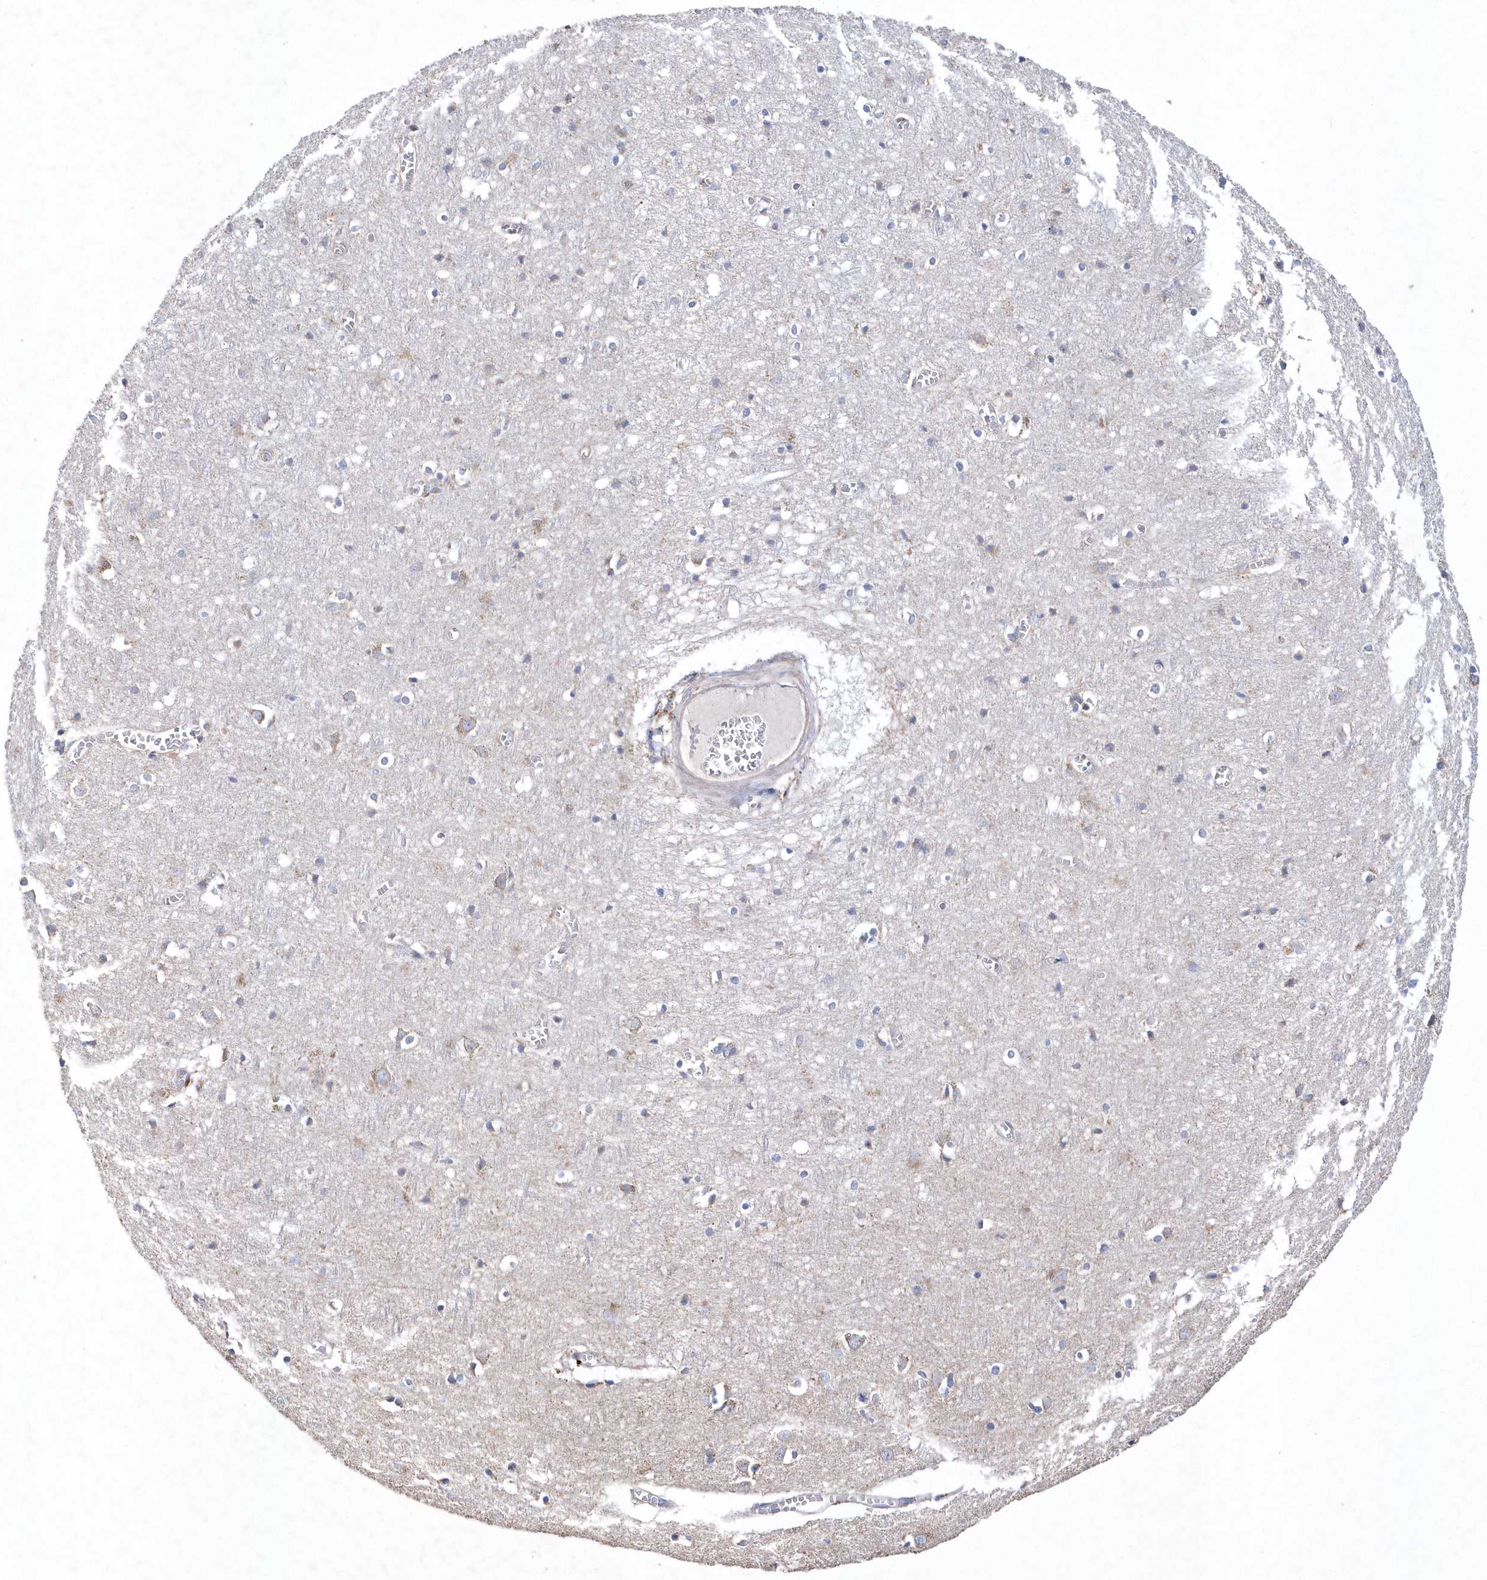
{"staining": {"intensity": "negative", "quantity": "none", "location": "none"}, "tissue": "cerebral cortex", "cell_type": "Endothelial cells", "image_type": "normal", "snomed": [{"axis": "morphology", "description": "Normal tissue, NOS"}, {"axis": "topography", "description": "Cerebral cortex"}], "caption": "This is an immunohistochemistry micrograph of benign human cerebral cortex. There is no positivity in endothelial cells.", "gene": "JKAMP", "patient": {"sex": "female", "age": 64}}